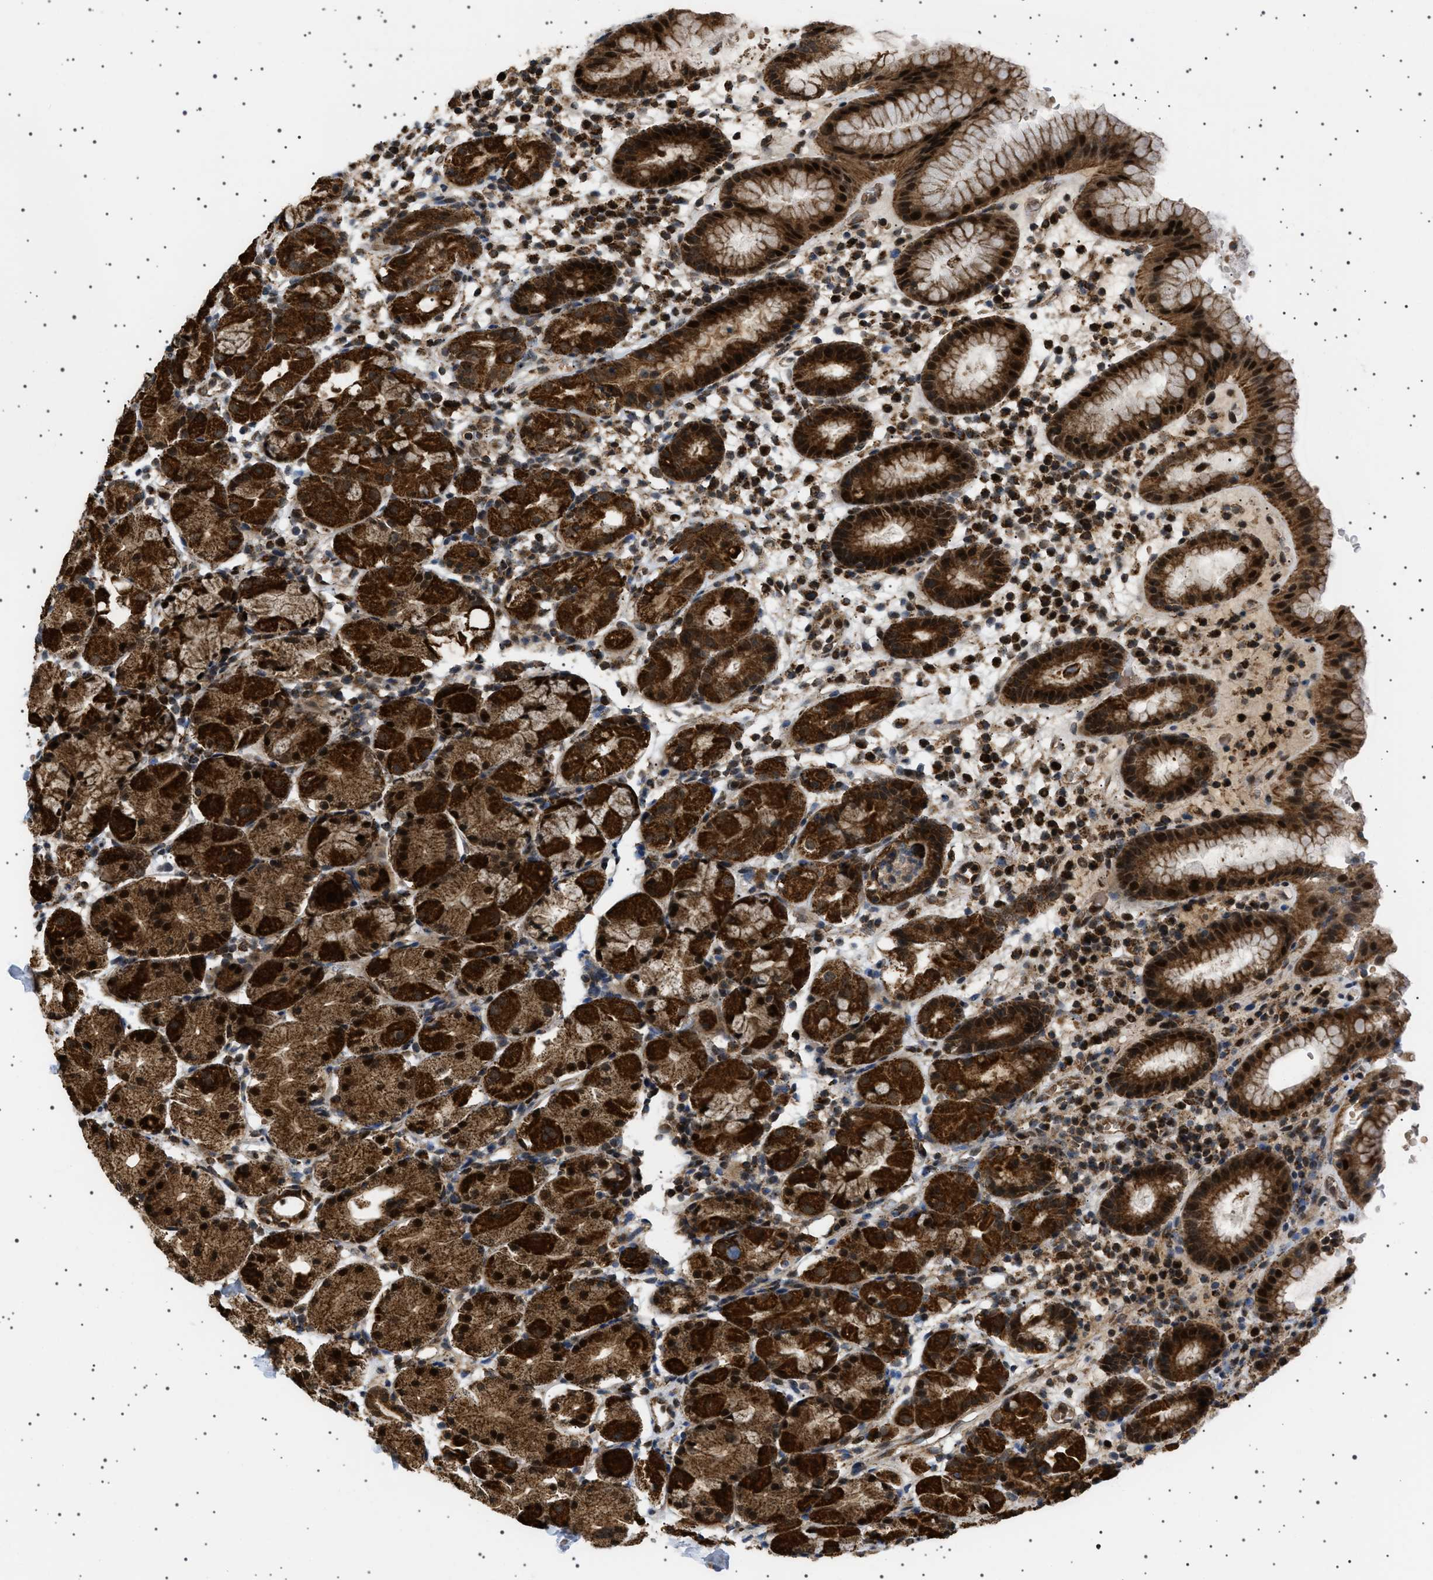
{"staining": {"intensity": "strong", "quantity": ">75%", "location": "cytoplasmic/membranous,nuclear"}, "tissue": "stomach", "cell_type": "Glandular cells", "image_type": "normal", "snomed": [{"axis": "morphology", "description": "Normal tissue, NOS"}, {"axis": "topography", "description": "Stomach"}, {"axis": "topography", "description": "Stomach, lower"}], "caption": "Benign stomach exhibits strong cytoplasmic/membranous,nuclear positivity in approximately >75% of glandular cells The protein of interest is shown in brown color, while the nuclei are stained blue..", "gene": "MELK", "patient": {"sex": "female", "age": 75}}